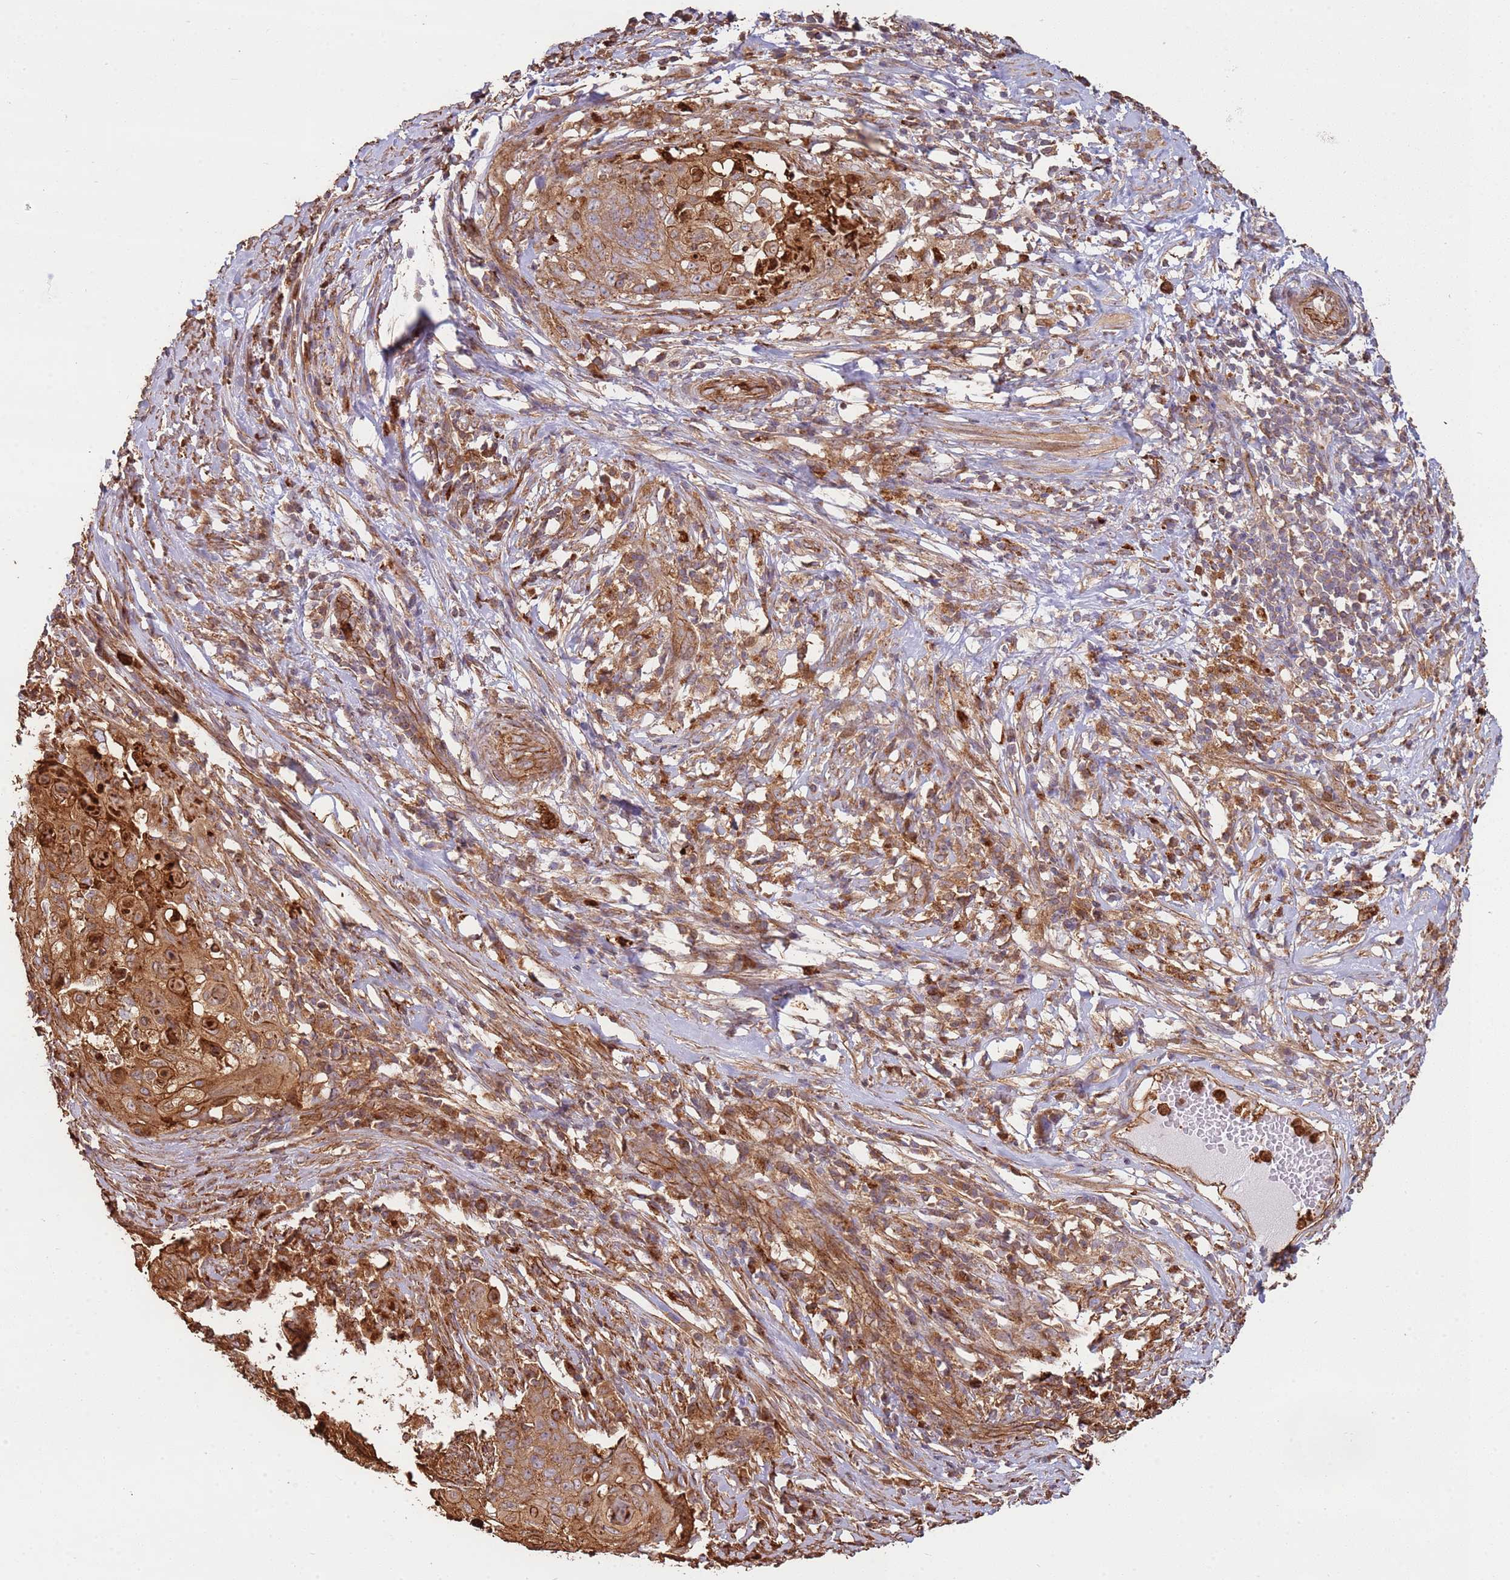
{"staining": {"intensity": "moderate", "quantity": ">75%", "location": "cytoplasmic/membranous"}, "tissue": "cervical cancer", "cell_type": "Tumor cells", "image_type": "cancer", "snomed": [{"axis": "morphology", "description": "Squamous cell carcinoma, NOS"}, {"axis": "topography", "description": "Cervix"}], "caption": "Squamous cell carcinoma (cervical) tissue exhibits moderate cytoplasmic/membranous expression in approximately >75% of tumor cells, visualized by immunohistochemistry.", "gene": "NDUFAF4", "patient": {"sex": "female", "age": 39}}